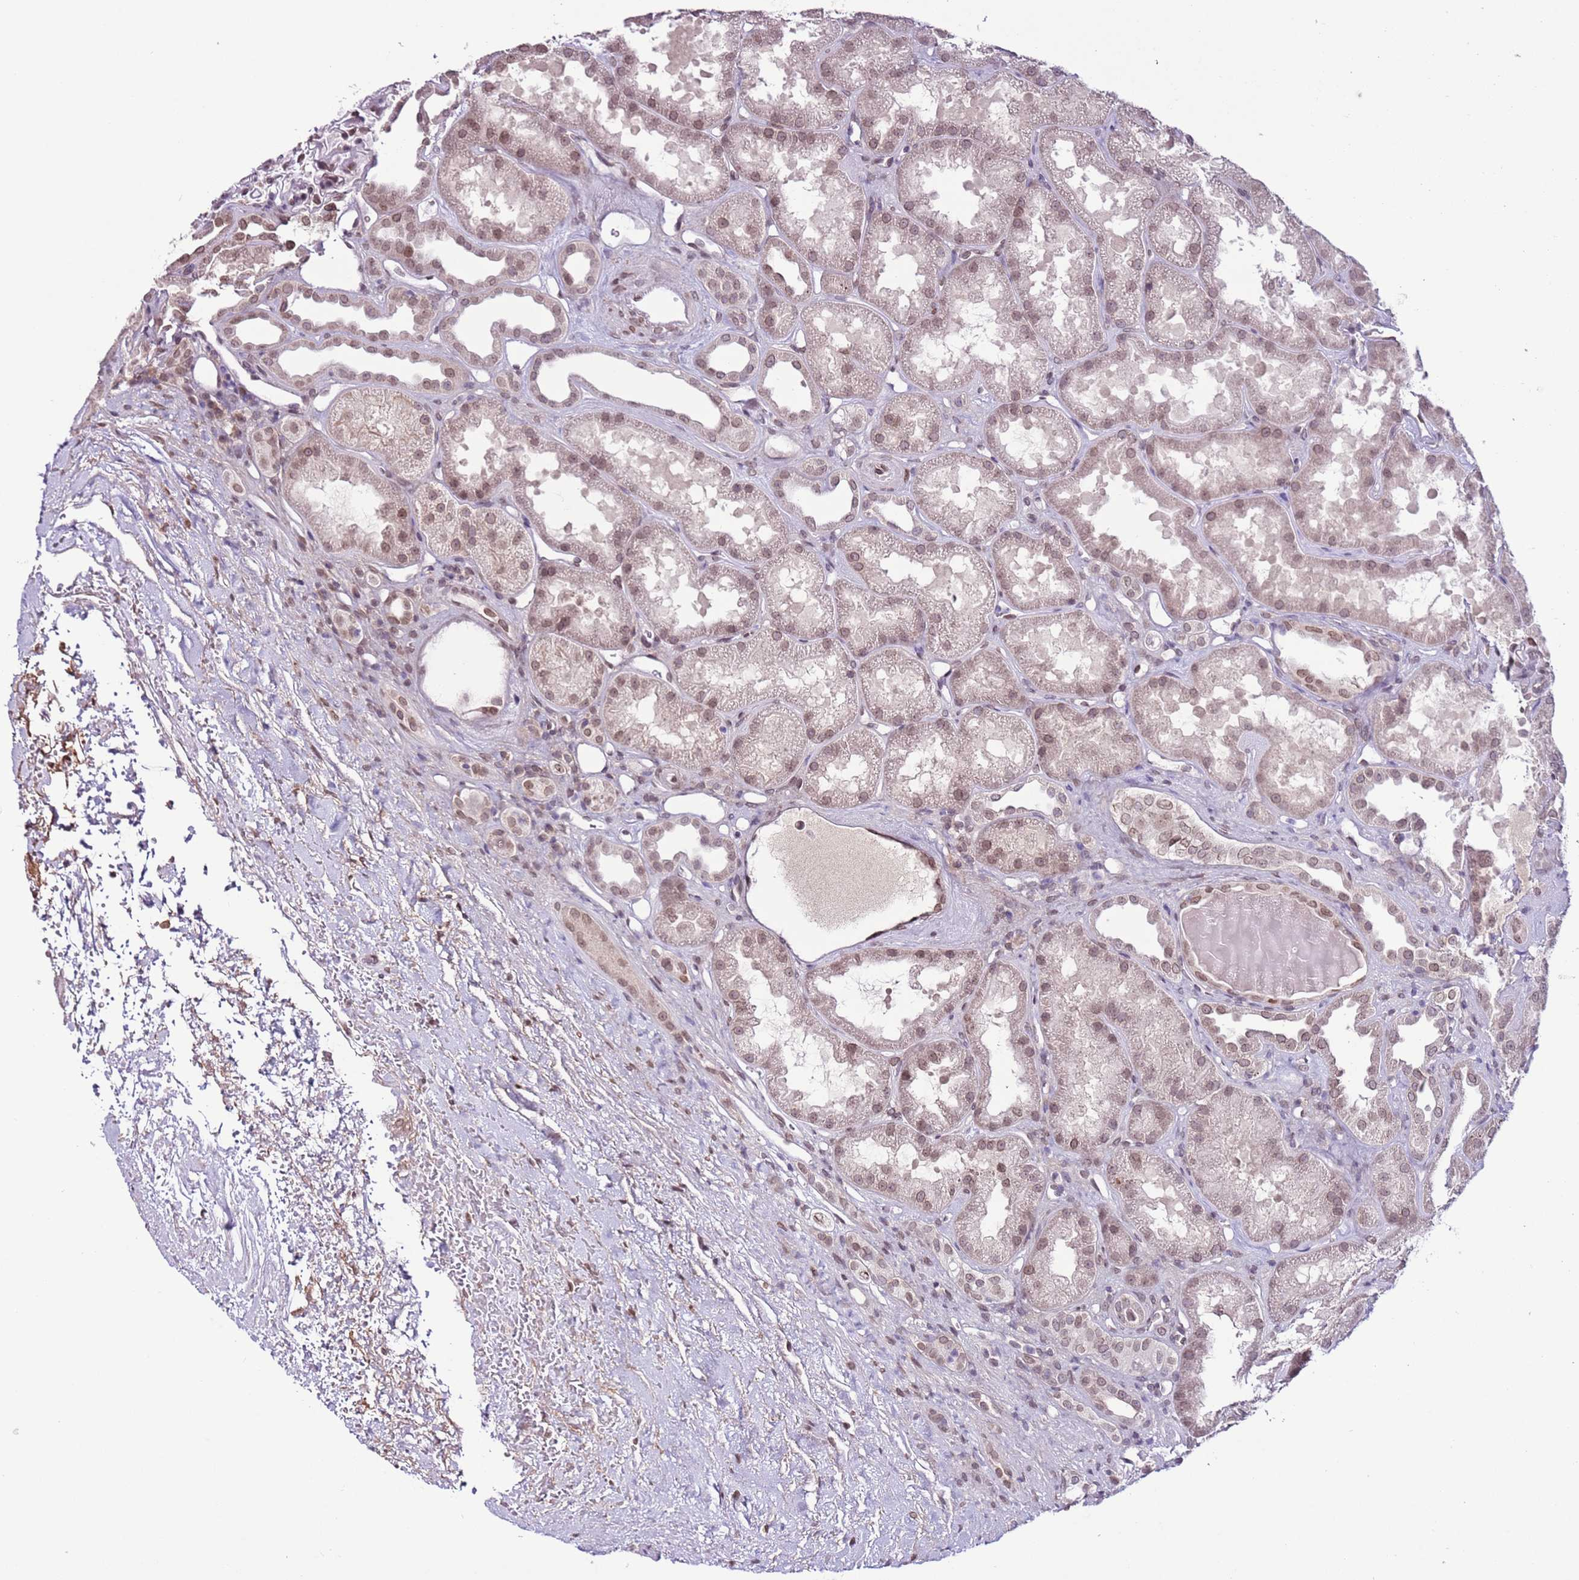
{"staining": {"intensity": "weak", "quantity": "25%-75%", "location": "nuclear"}, "tissue": "kidney", "cell_type": "Cells in glomeruli", "image_type": "normal", "snomed": [{"axis": "morphology", "description": "Normal tissue, NOS"}, {"axis": "topography", "description": "Kidney"}], "caption": "Immunohistochemical staining of unremarkable kidney demonstrates low levels of weak nuclear staining in about 25%-75% of cells in glomeruli.", "gene": "ZGLP1", "patient": {"sex": "male", "age": 61}}